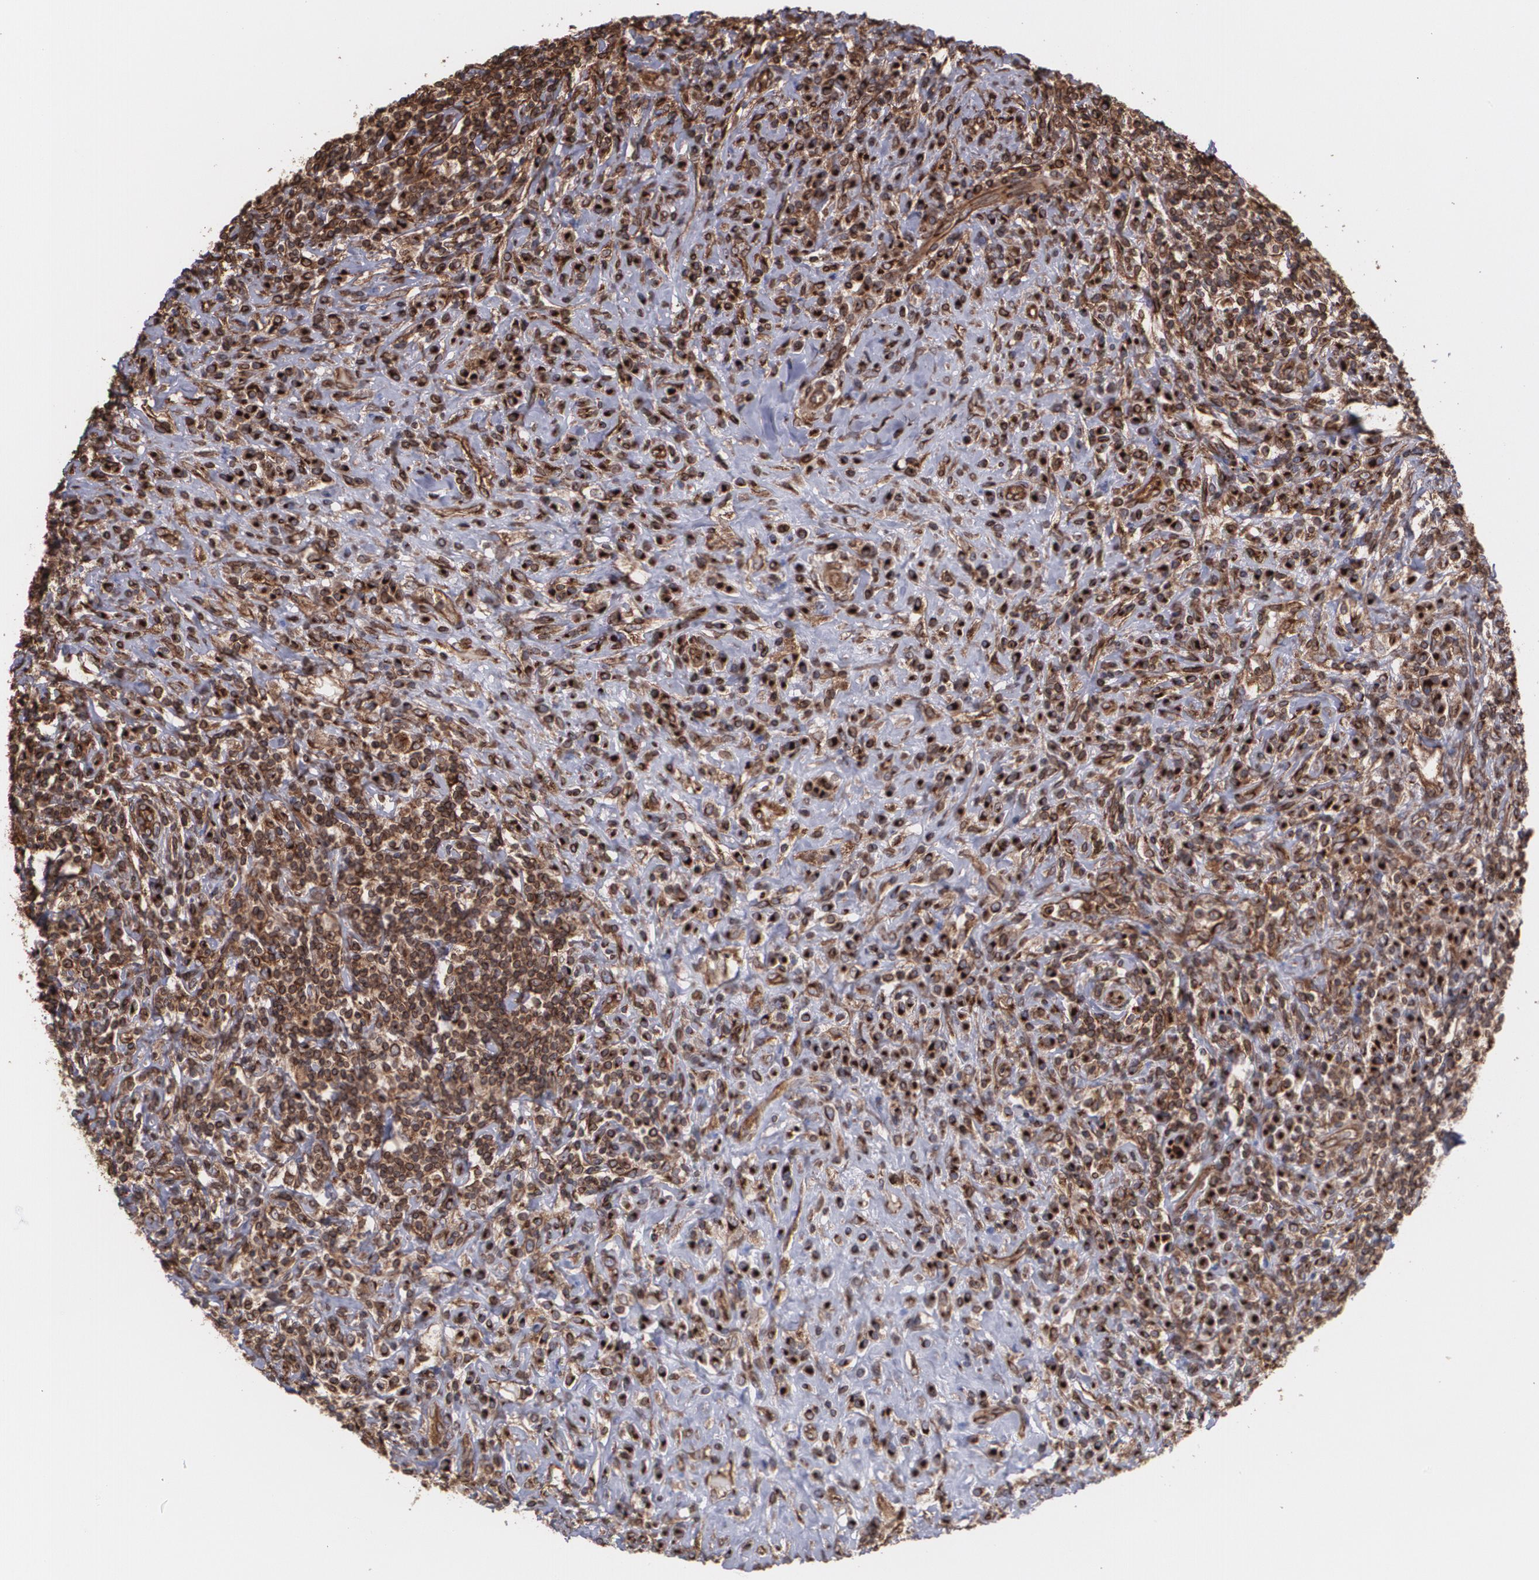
{"staining": {"intensity": "strong", "quantity": ">75%", "location": "cytoplasmic/membranous"}, "tissue": "lymphoma", "cell_type": "Tumor cells", "image_type": "cancer", "snomed": [{"axis": "morphology", "description": "Hodgkin's disease, NOS"}, {"axis": "topography", "description": "Lymph node"}], "caption": "Lymphoma tissue exhibits strong cytoplasmic/membranous staining in about >75% of tumor cells, visualized by immunohistochemistry.", "gene": "TRIP11", "patient": {"sex": "female", "age": 25}}